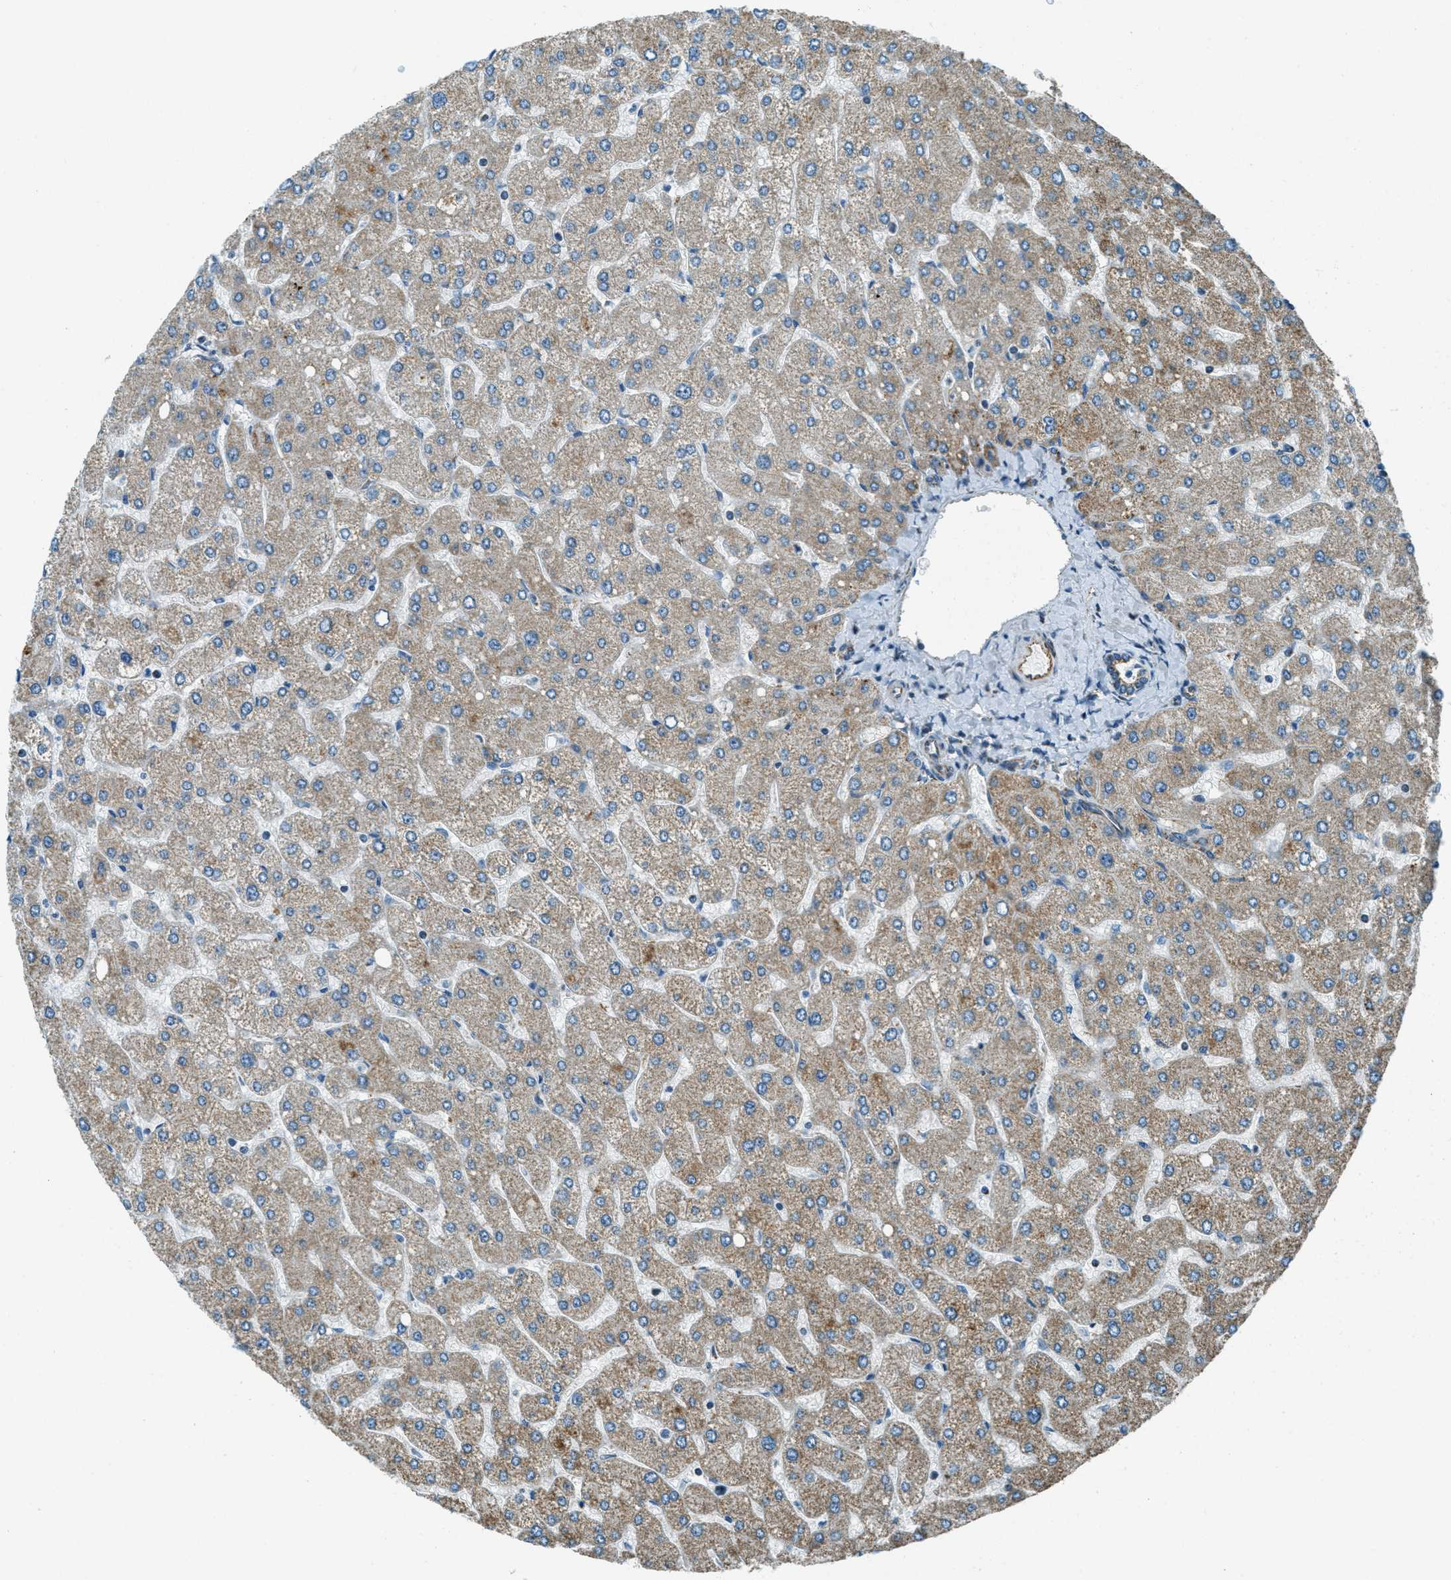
{"staining": {"intensity": "moderate", "quantity": "<25%", "location": "cytoplasmic/membranous"}, "tissue": "liver", "cell_type": "Cholangiocytes", "image_type": "normal", "snomed": [{"axis": "morphology", "description": "Normal tissue, NOS"}, {"axis": "topography", "description": "Liver"}], "caption": "Liver stained with IHC exhibits moderate cytoplasmic/membranous positivity in about <25% of cholangiocytes. Nuclei are stained in blue.", "gene": "CHST15", "patient": {"sex": "male", "age": 55}}